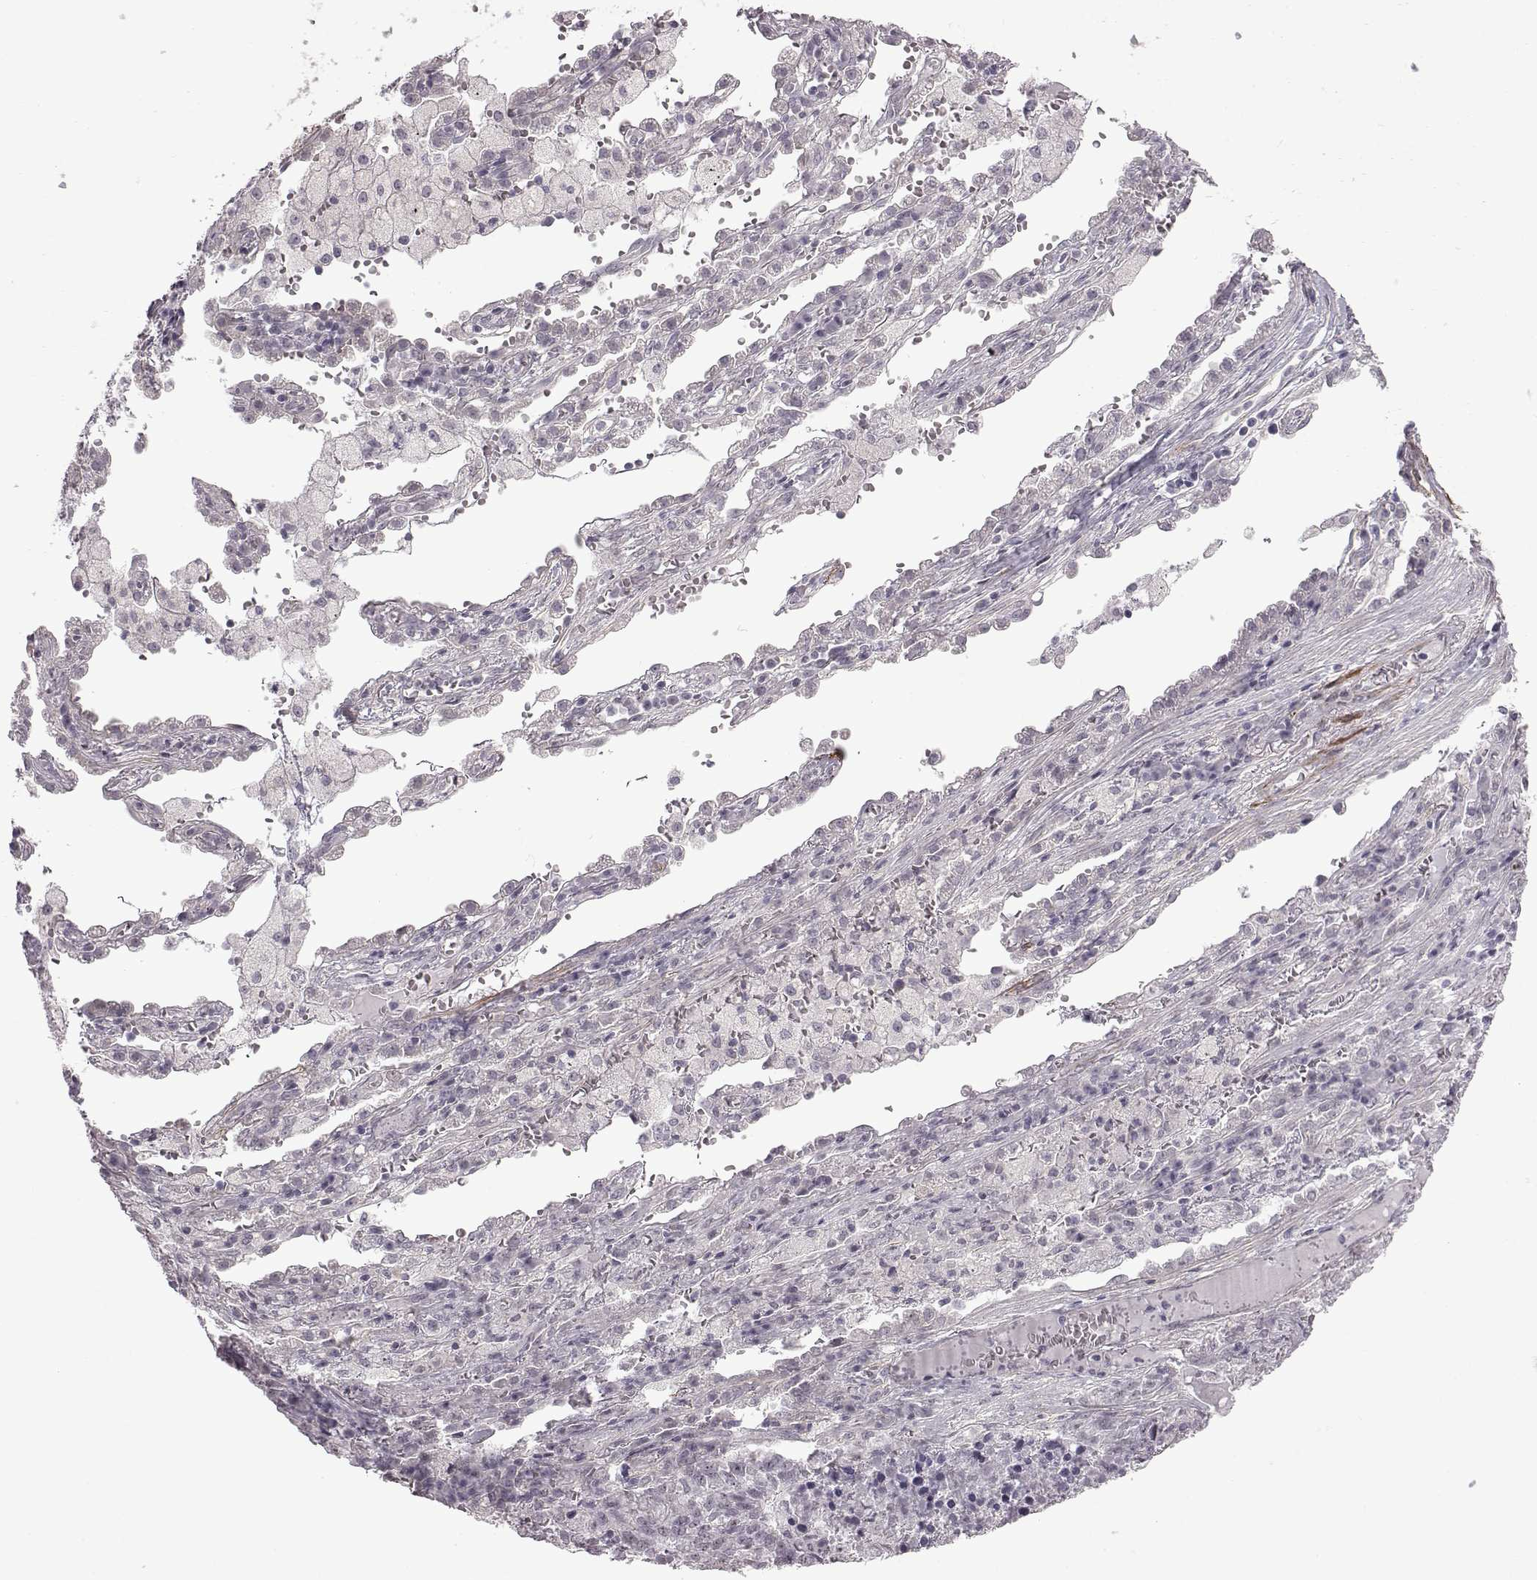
{"staining": {"intensity": "negative", "quantity": "none", "location": "none"}, "tissue": "lung cancer", "cell_type": "Tumor cells", "image_type": "cancer", "snomed": [{"axis": "morphology", "description": "Adenocarcinoma, NOS"}, {"axis": "topography", "description": "Lung"}], "caption": "This micrograph is of lung cancer (adenocarcinoma) stained with immunohistochemistry to label a protein in brown with the nuclei are counter-stained blue. There is no staining in tumor cells.", "gene": "SYNPO2", "patient": {"sex": "male", "age": 57}}